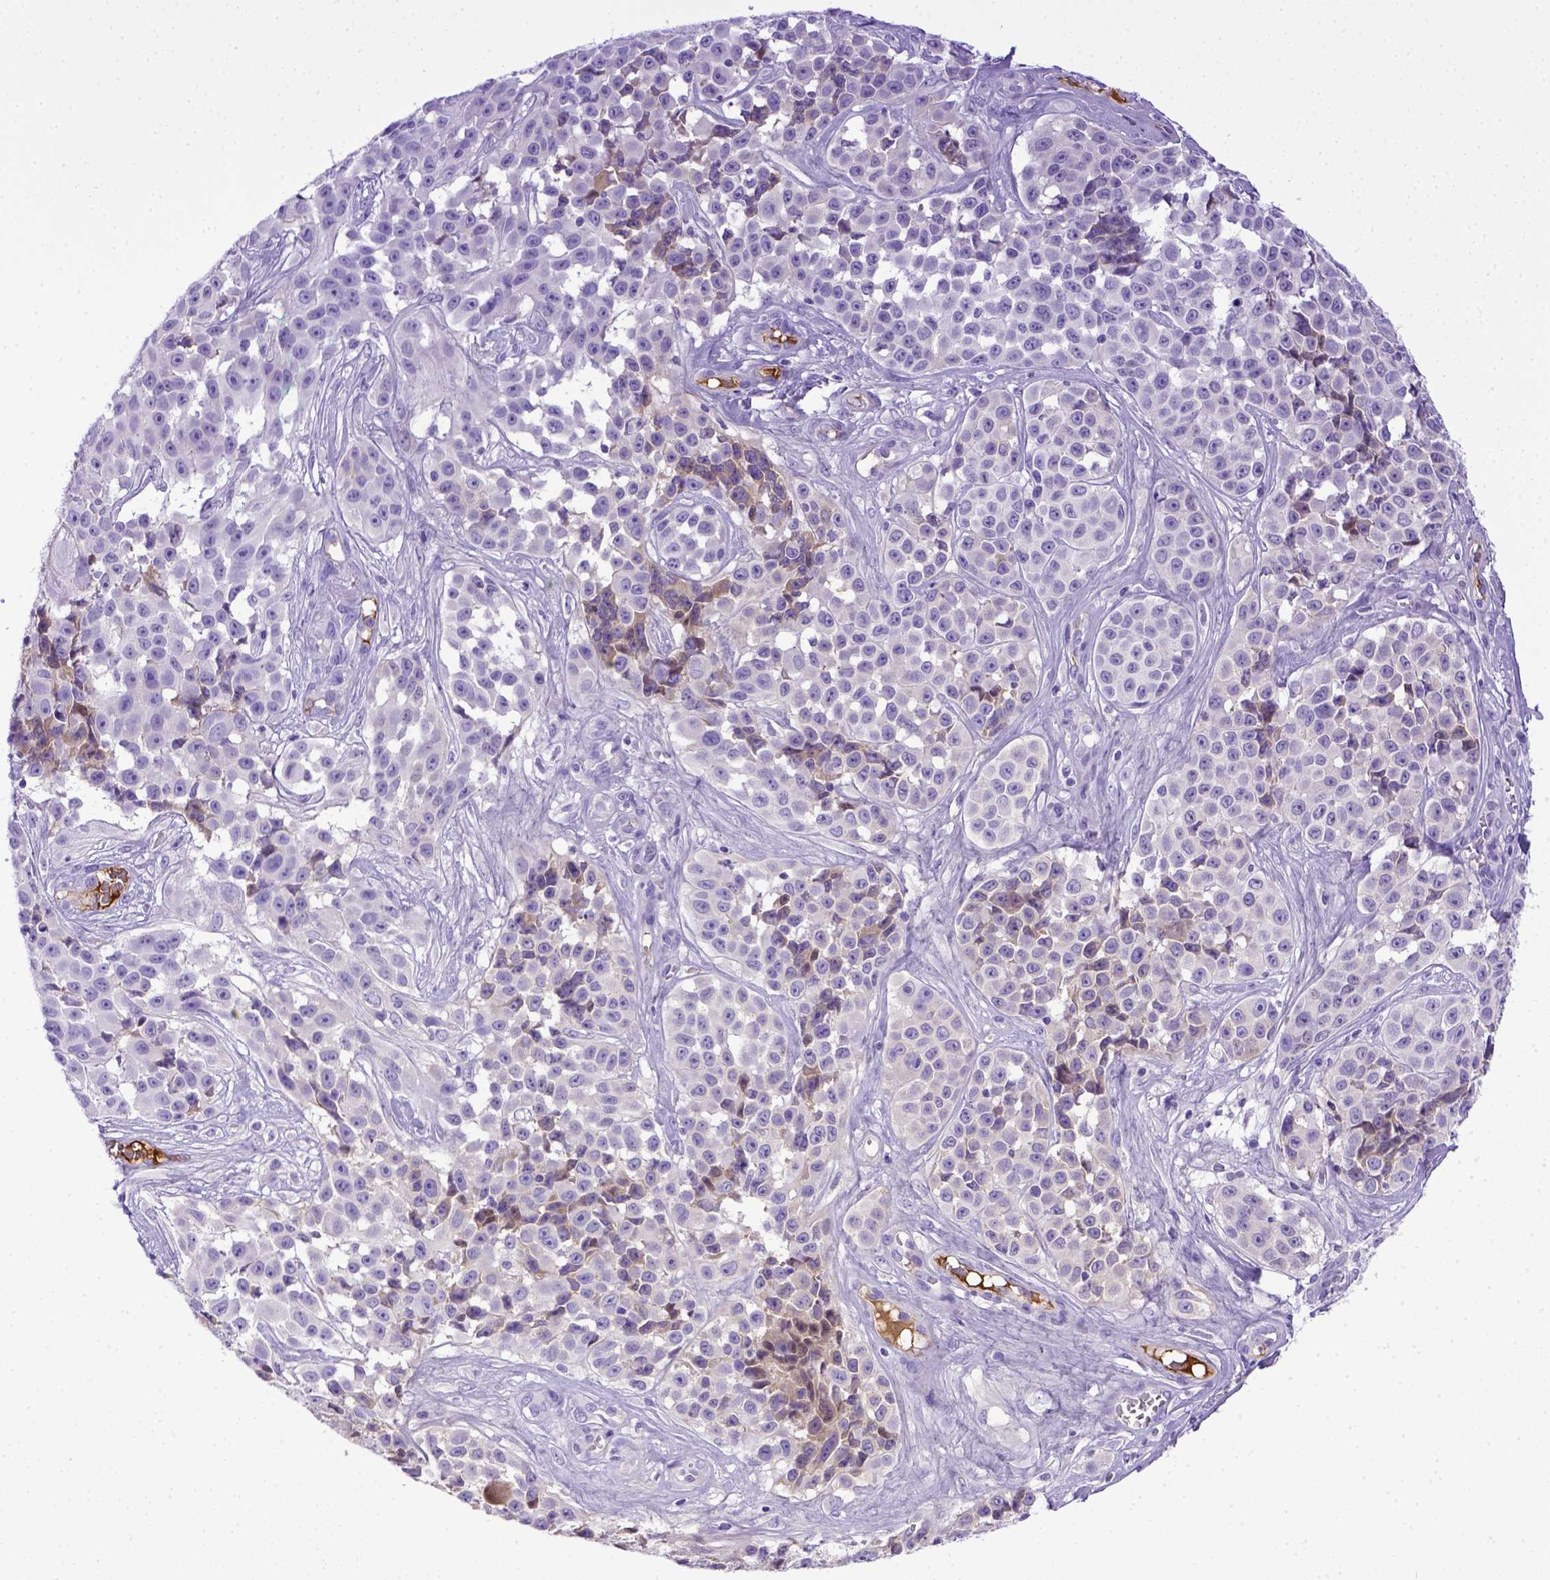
{"staining": {"intensity": "negative", "quantity": "none", "location": "none"}, "tissue": "melanoma", "cell_type": "Tumor cells", "image_type": "cancer", "snomed": [{"axis": "morphology", "description": "Malignant melanoma, NOS"}, {"axis": "topography", "description": "Skin"}], "caption": "An IHC image of melanoma is shown. There is no staining in tumor cells of melanoma. (Brightfield microscopy of DAB IHC at high magnification).", "gene": "ITIH4", "patient": {"sex": "female", "age": 88}}